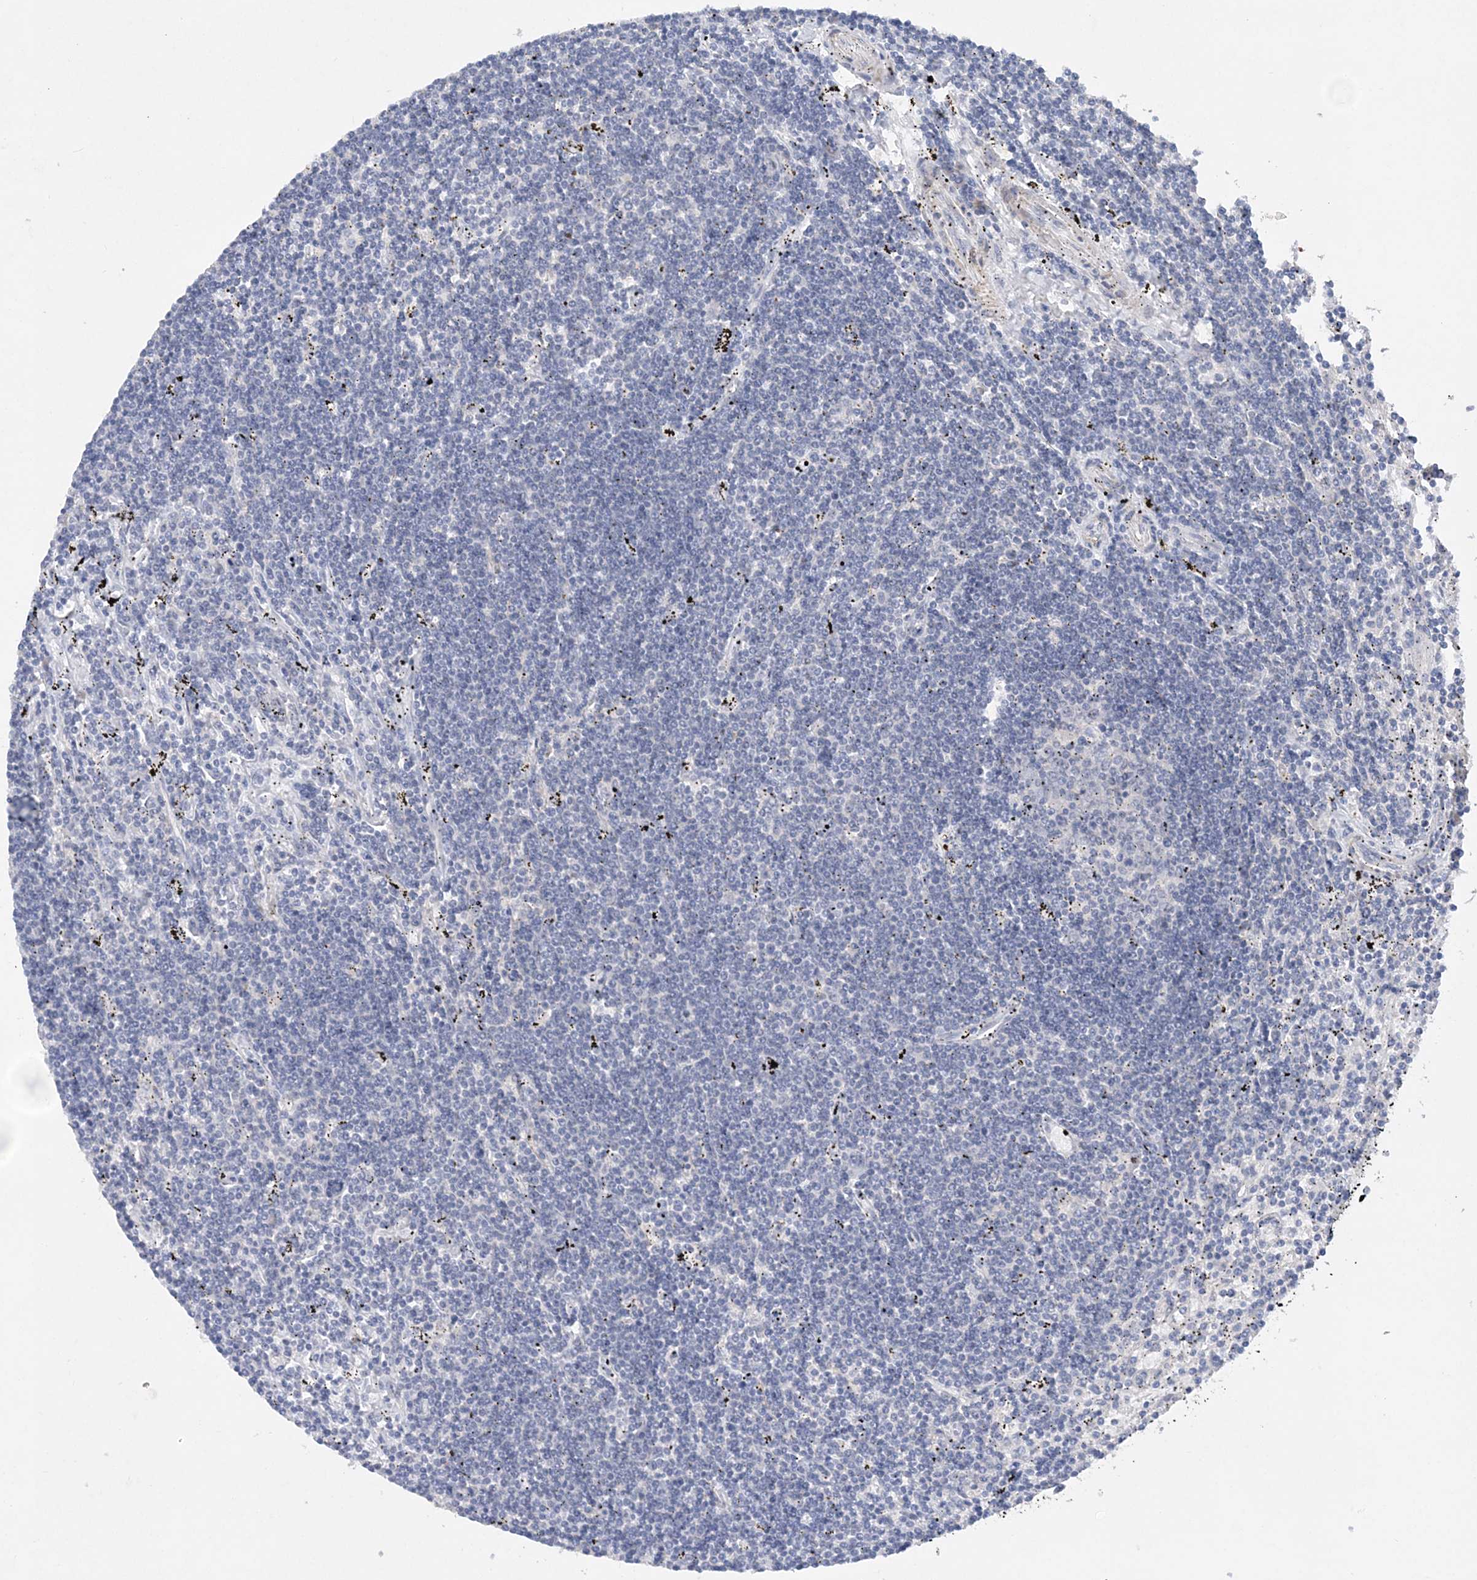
{"staining": {"intensity": "negative", "quantity": "none", "location": "none"}, "tissue": "lymphoma", "cell_type": "Tumor cells", "image_type": "cancer", "snomed": [{"axis": "morphology", "description": "Malignant lymphoma, non-Hodgkin's type, Low grade"}, {"axis": "topography", "description": "Spleen"}], "caption": "There is no significant positivity in tumor cells of lymphoma.", "gene": "C11orf58", "patient": {"sex": "male", "age": 76}}